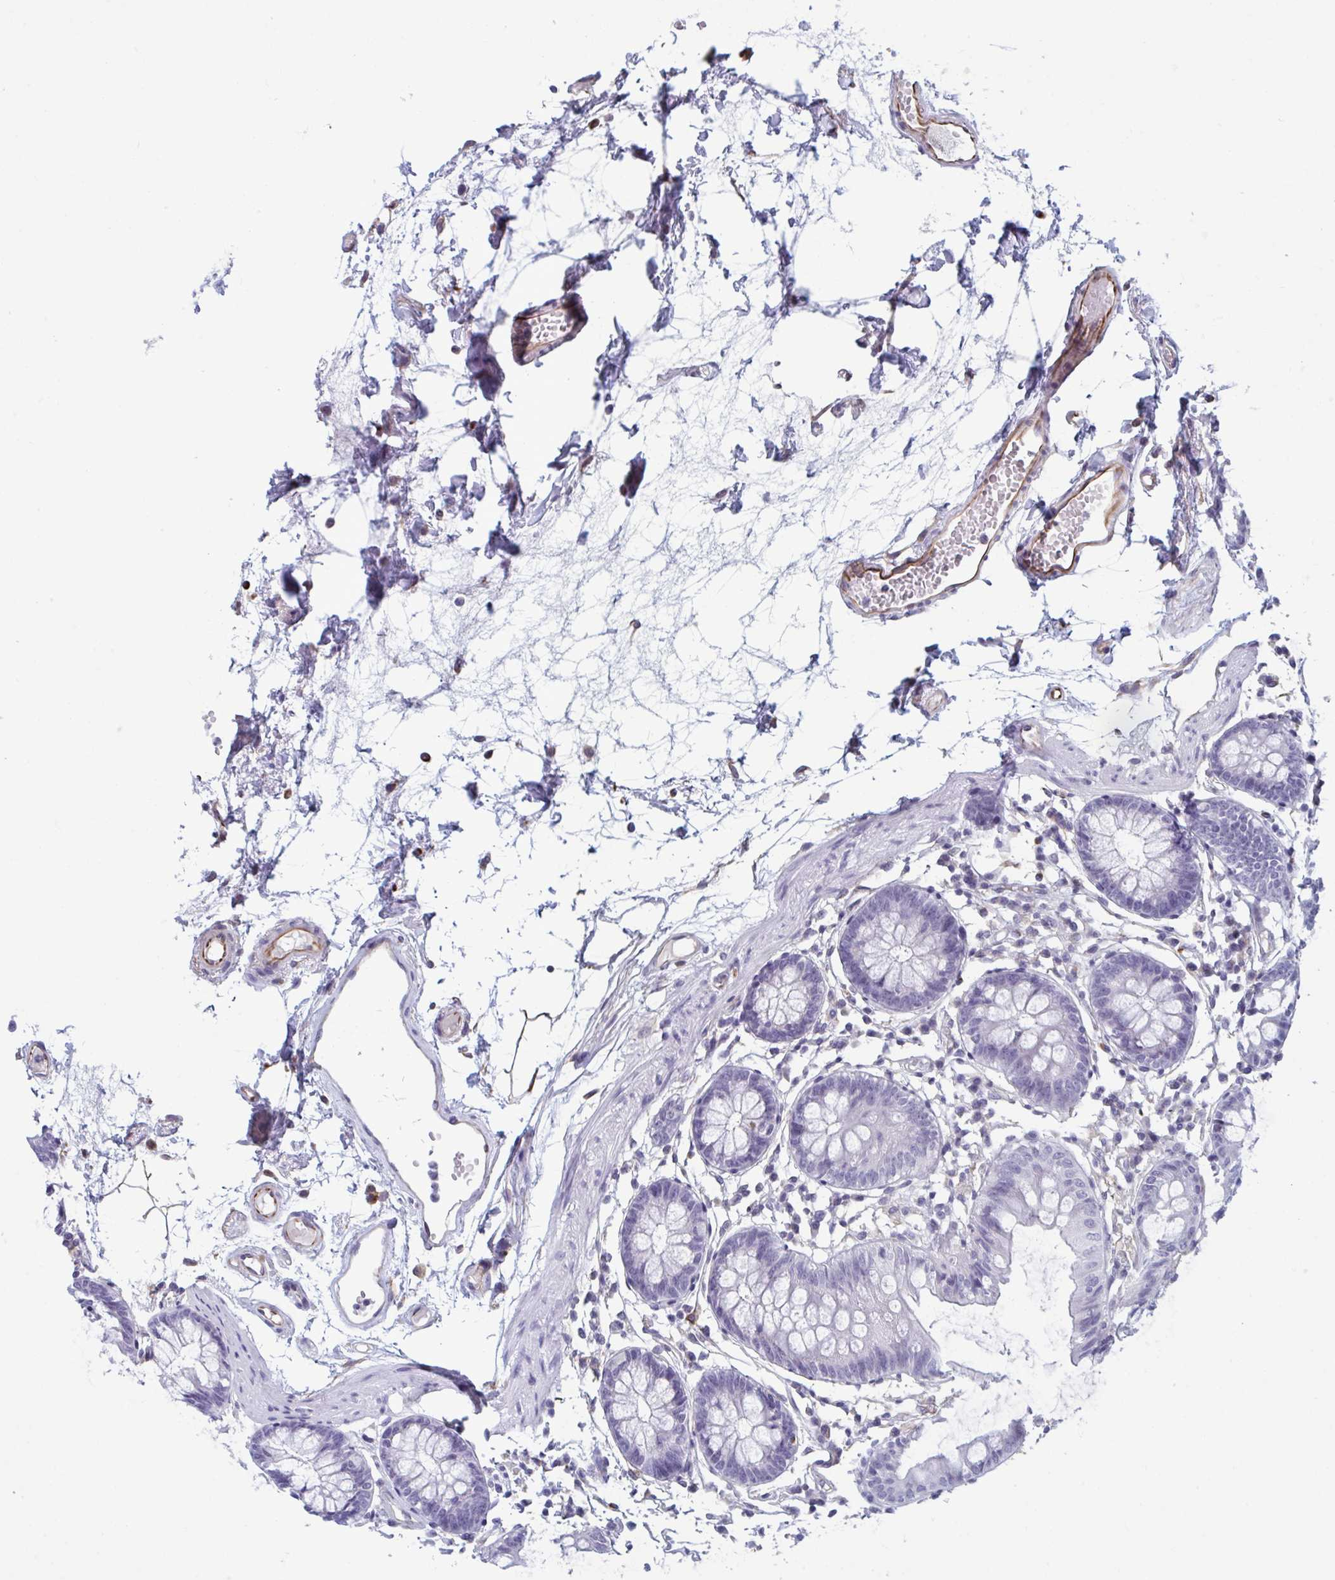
{"staining": {"intensity": "moderate", "quantity": ">75%", "location": "cytoplasmic/membranous"}, "tissue": "colon", "cell_type": "Endothelial cells", "image_type": "normal", "snomed": [{"axis": "morphology", "description": "Normal tissue, NOS"}, {"axis": "topography", "description": "Colon"}], "caption": "Normal colon shows moderate cytoplasmic/membranous expression in approximately >75% of endothelial cells, visualized by immunohistochemistry.", "gene": "OR1L3", "patient": {"sex": "female", "age": 84}}